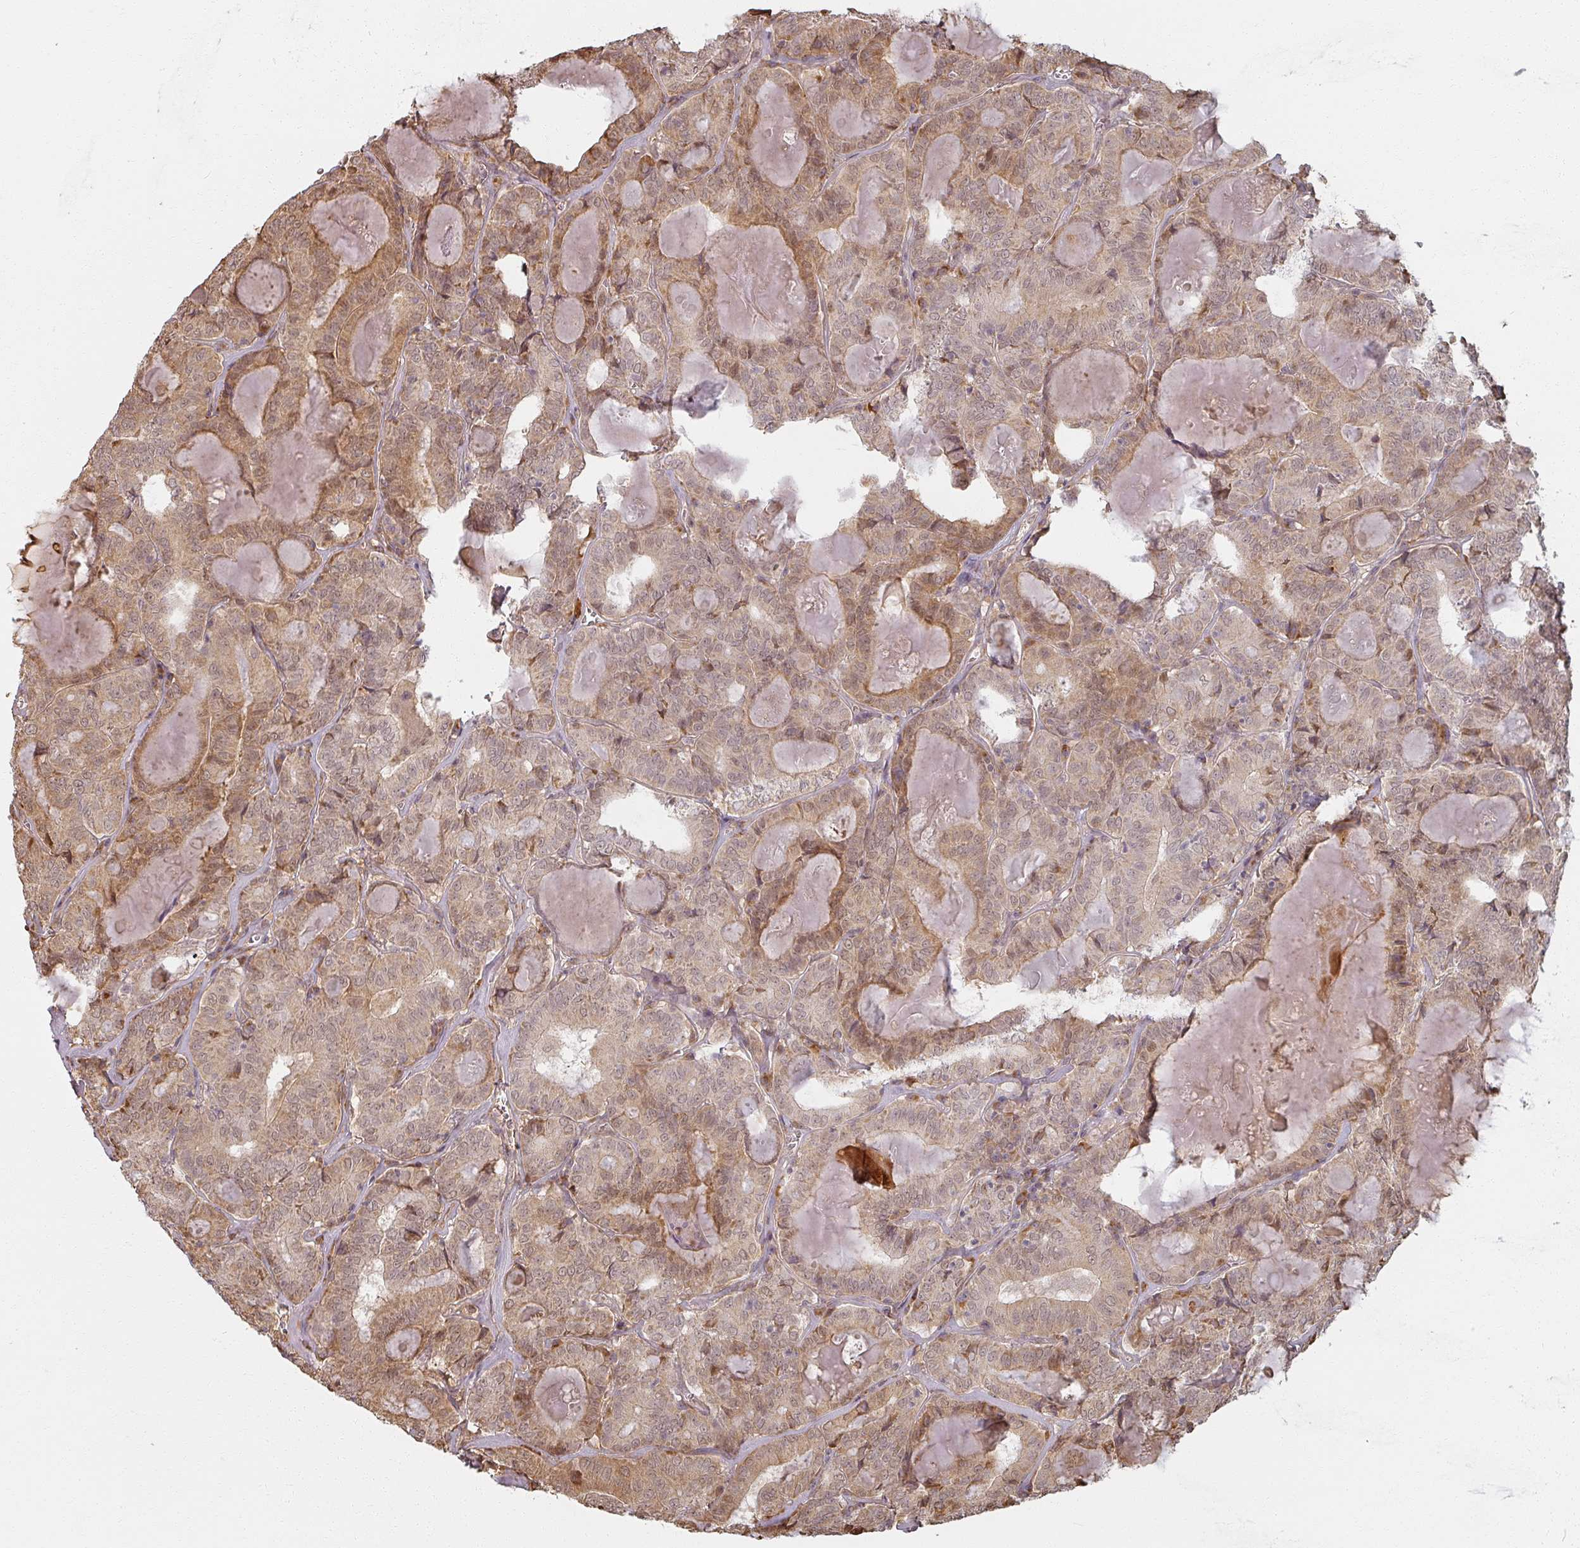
{"staining": {"intensity": "moderate", "quantity": ">75%", "location": "cytoplasmic/membranous,nuclear"}, "tissue": "thyroid cancer", "cell_type": "Tumor cells", "image_type": "cancer", "snomed": [{"axis": "morphology", "description": "Papillary adenocarcinoma, NOS"}, {"axis": "topography", "description": "Thyroid gland"}], "caption": "A medium amount of moderate cytoplasmic/membranous and nuclear staining is seen in approximately >75% of tumor cells in thyroid cancer (papillary adenocarcinoma) tissue.", "gene": "MED19", "patient": {"sex": "female", "age": 72}}